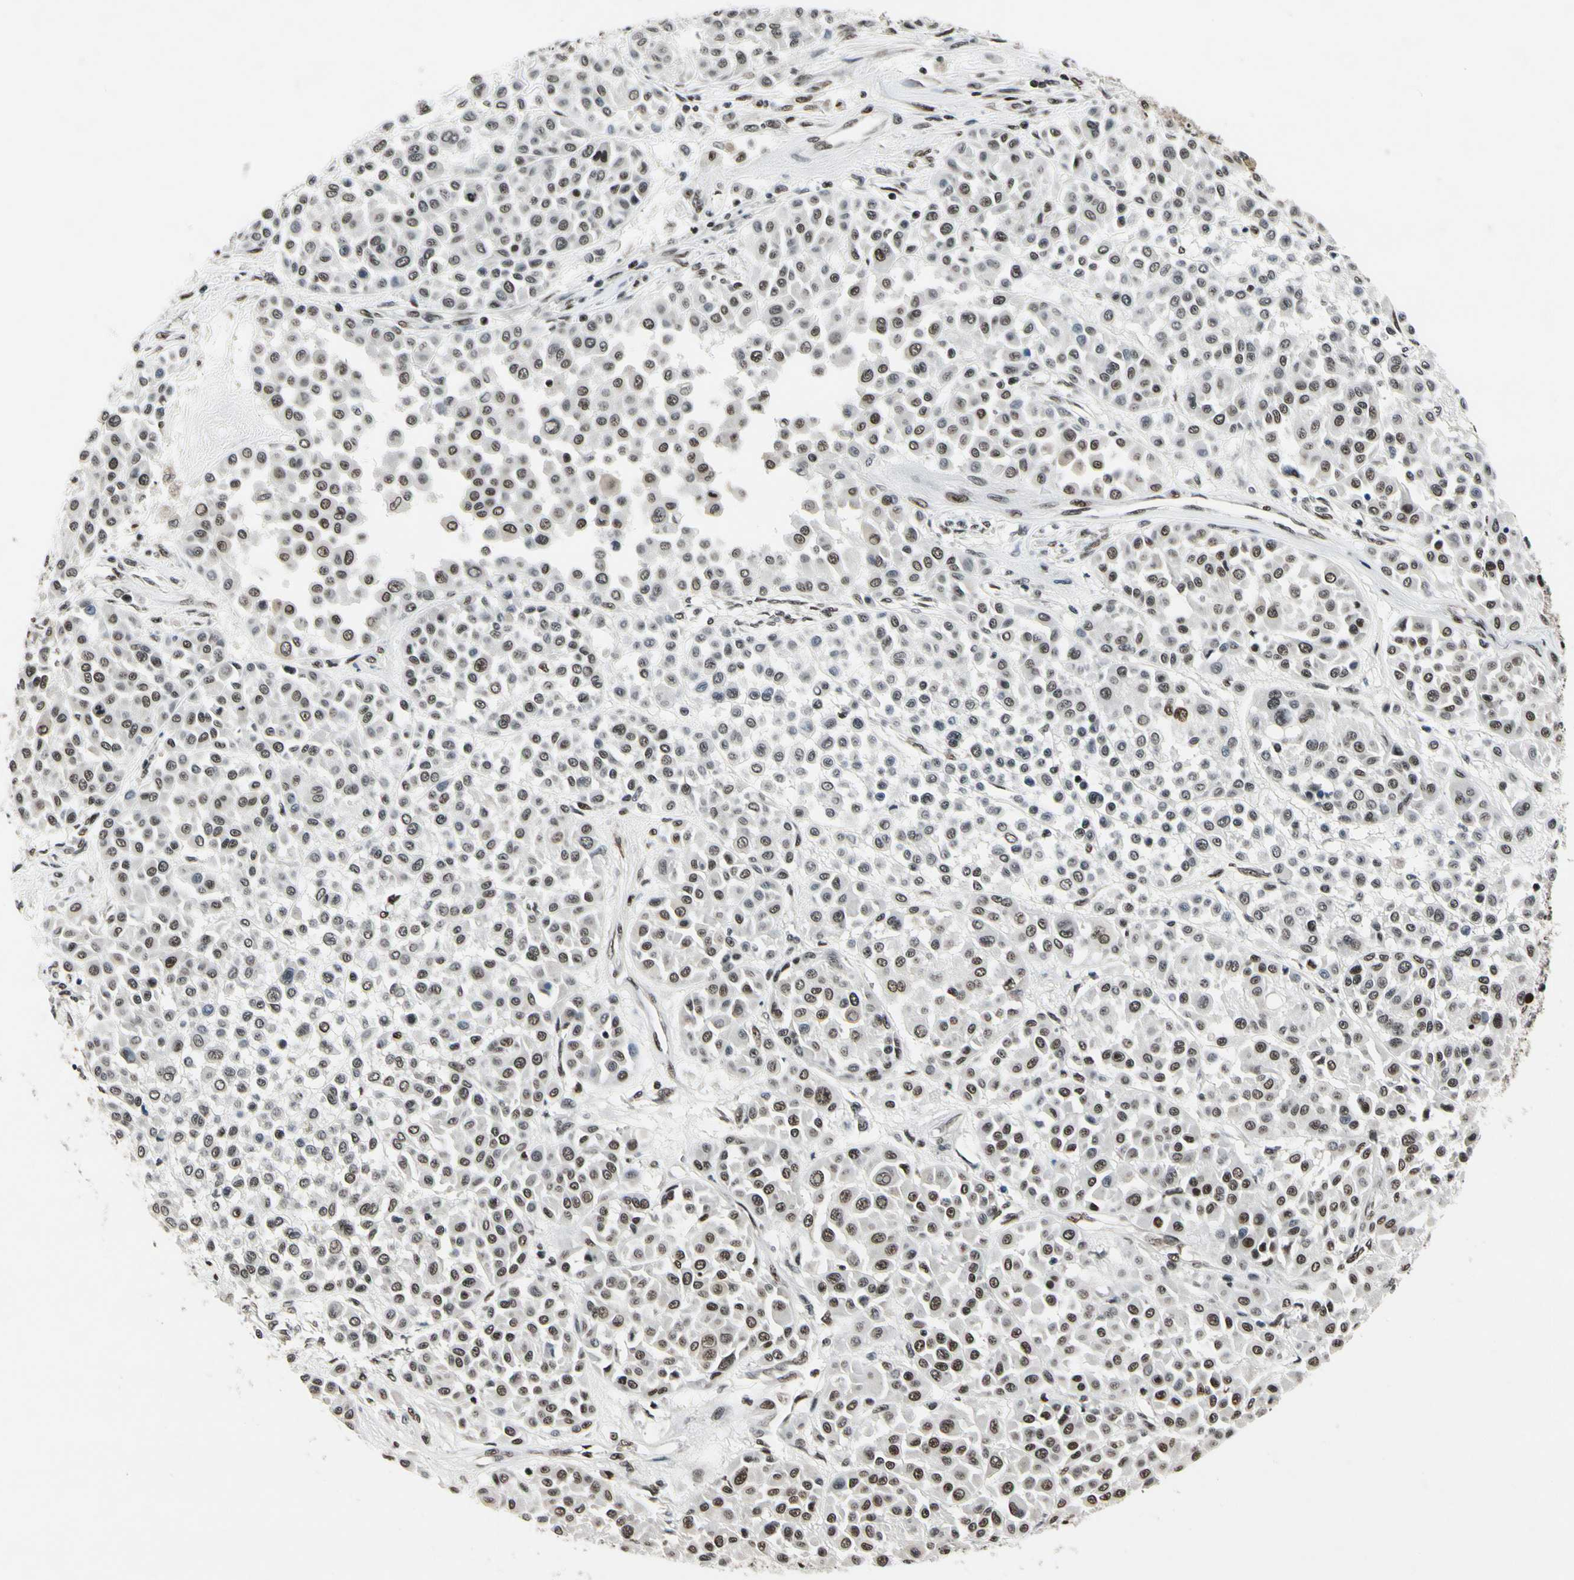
{"staining": {"intensity": "strong", "quantity": "25%-75%", "location": "nuclear"}, "tissue": "melanoma", "cell_type": "Tumor cells", "image_type": "cancer", "snomed": [{"axis": "morphology", "description": "Malignant melanoma, Metastatic site"}, {"axis": "topography", "description": "Soft tissue"}], "caption": "Malignant melanoma (metastatic site) stained with a protein marker shows strong staining in tumor cells.", "gene": "RECQL", "patient": {"sex": "male", "age": 41}}